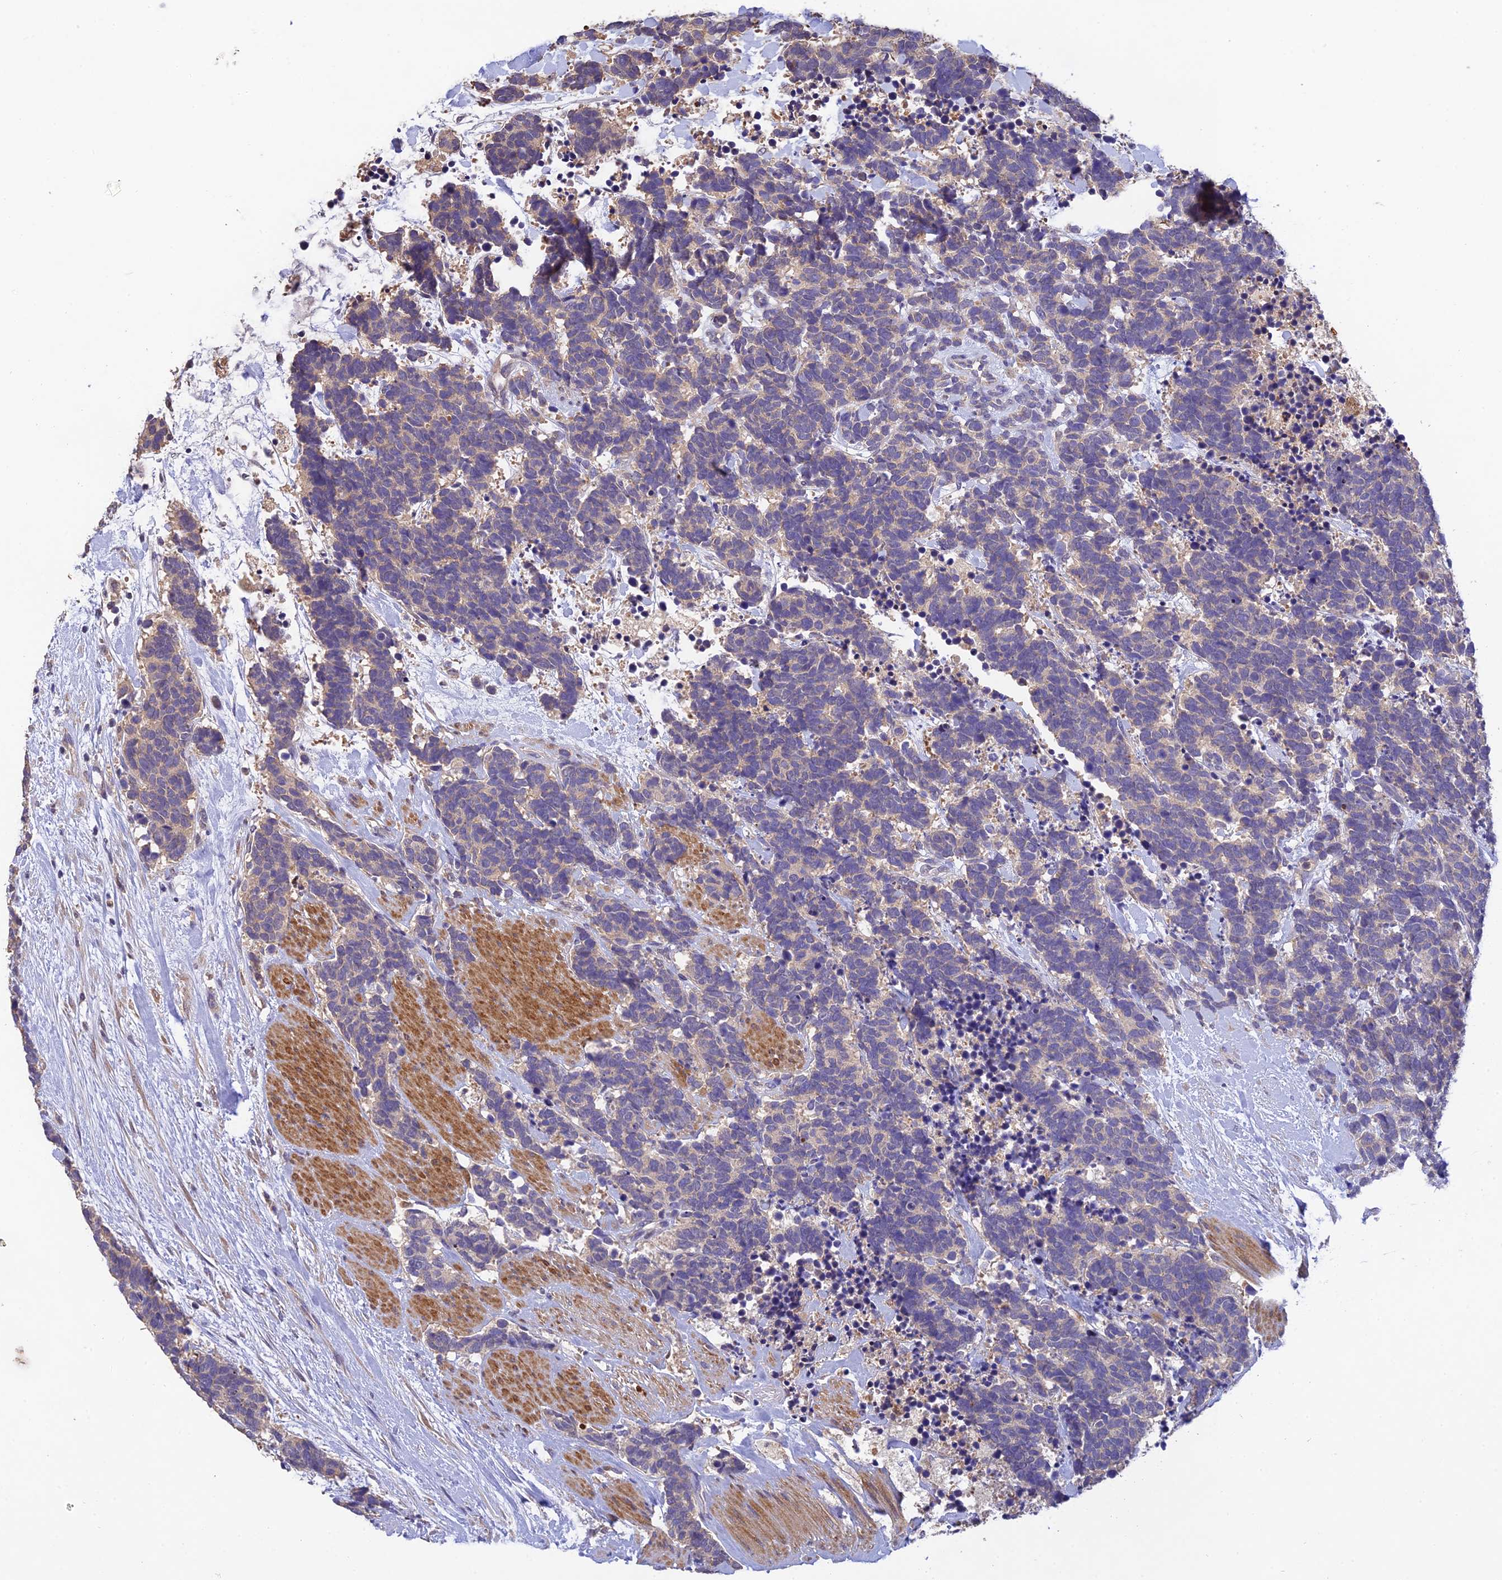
{"staining": {"intensity": "weak", "quantity": "<25%", "location": "cytoplasmic/membranous"}, "tissue": "carcinoid", "cell_type": "Tumor cells", "image_type": "cancer", "snomed": [{"axis": "morphology", "description": "Carcinoma, NOS"}, {"axis": "morphology", "description": "Carcinoid, malignant, NOS"}, {"axis": "topography", "description": "Prostate"}], "caption": "Immunohistochemistry micrograph of neoplastic tissue: human carcinoma stained with DAB (3,3'-diaminobenzidine) demonstrates no significant protein staining in tumor cells.", "gene": "DENND5B", "patient": {"sex": "male", "age": 57}}